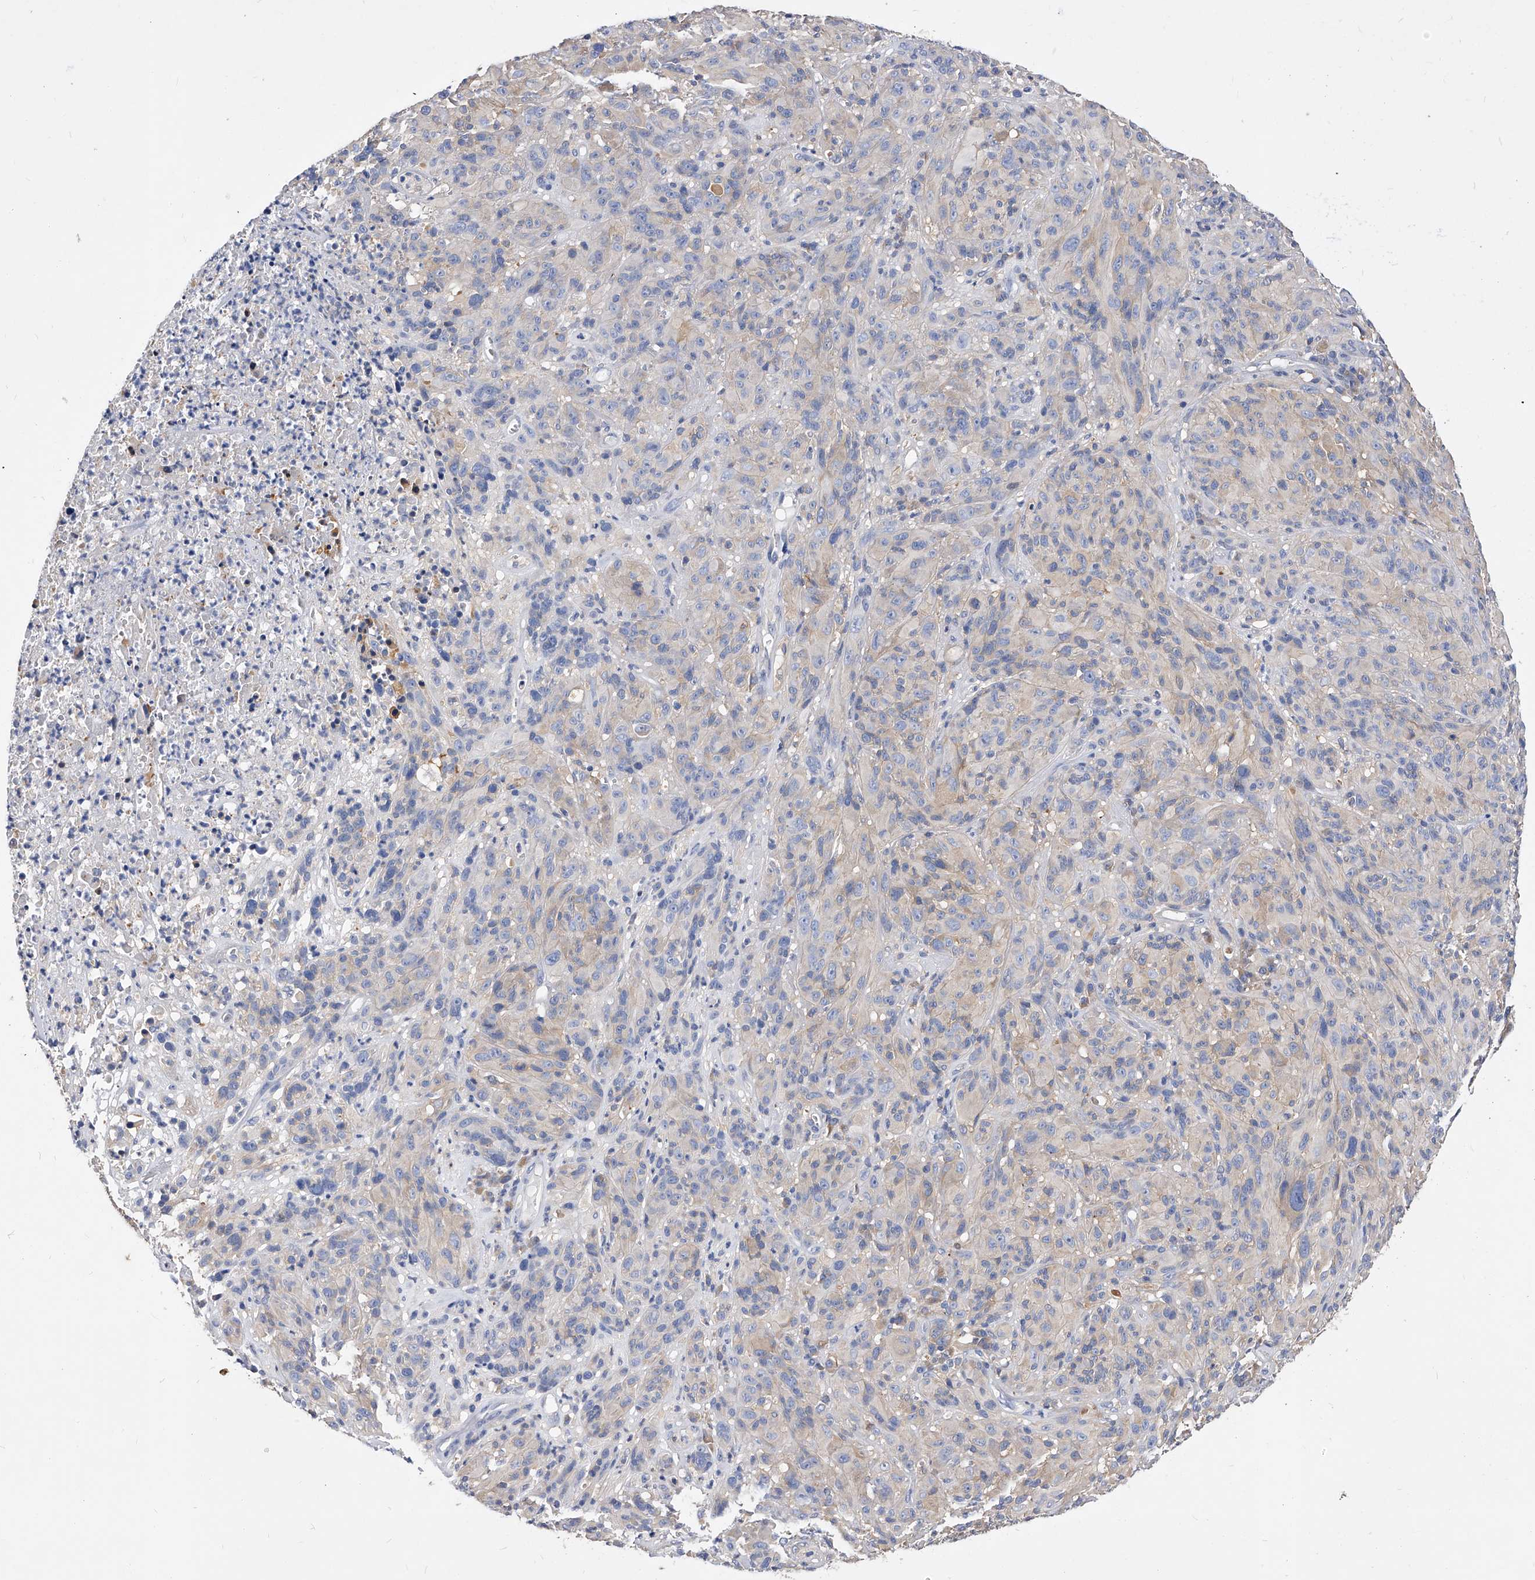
{"staining": {"intensity": "weak", "quantity": "<25%", "location": "cytoplasmic/membranous"}, "tissue": "melanoma", "cell_type": "Tumor cells", "image_type": "cancer", "snomed": [{"axis": "morphology", "description": "Malignant melanoma, NOS"}, {"axis": "topography", "description": "Skin of head"}], "caption": "Protein analysis of melanoma displays no significant staining in tumor cells.", "gene": "APEH", "patient": {"sex": "male", "age": 96}}